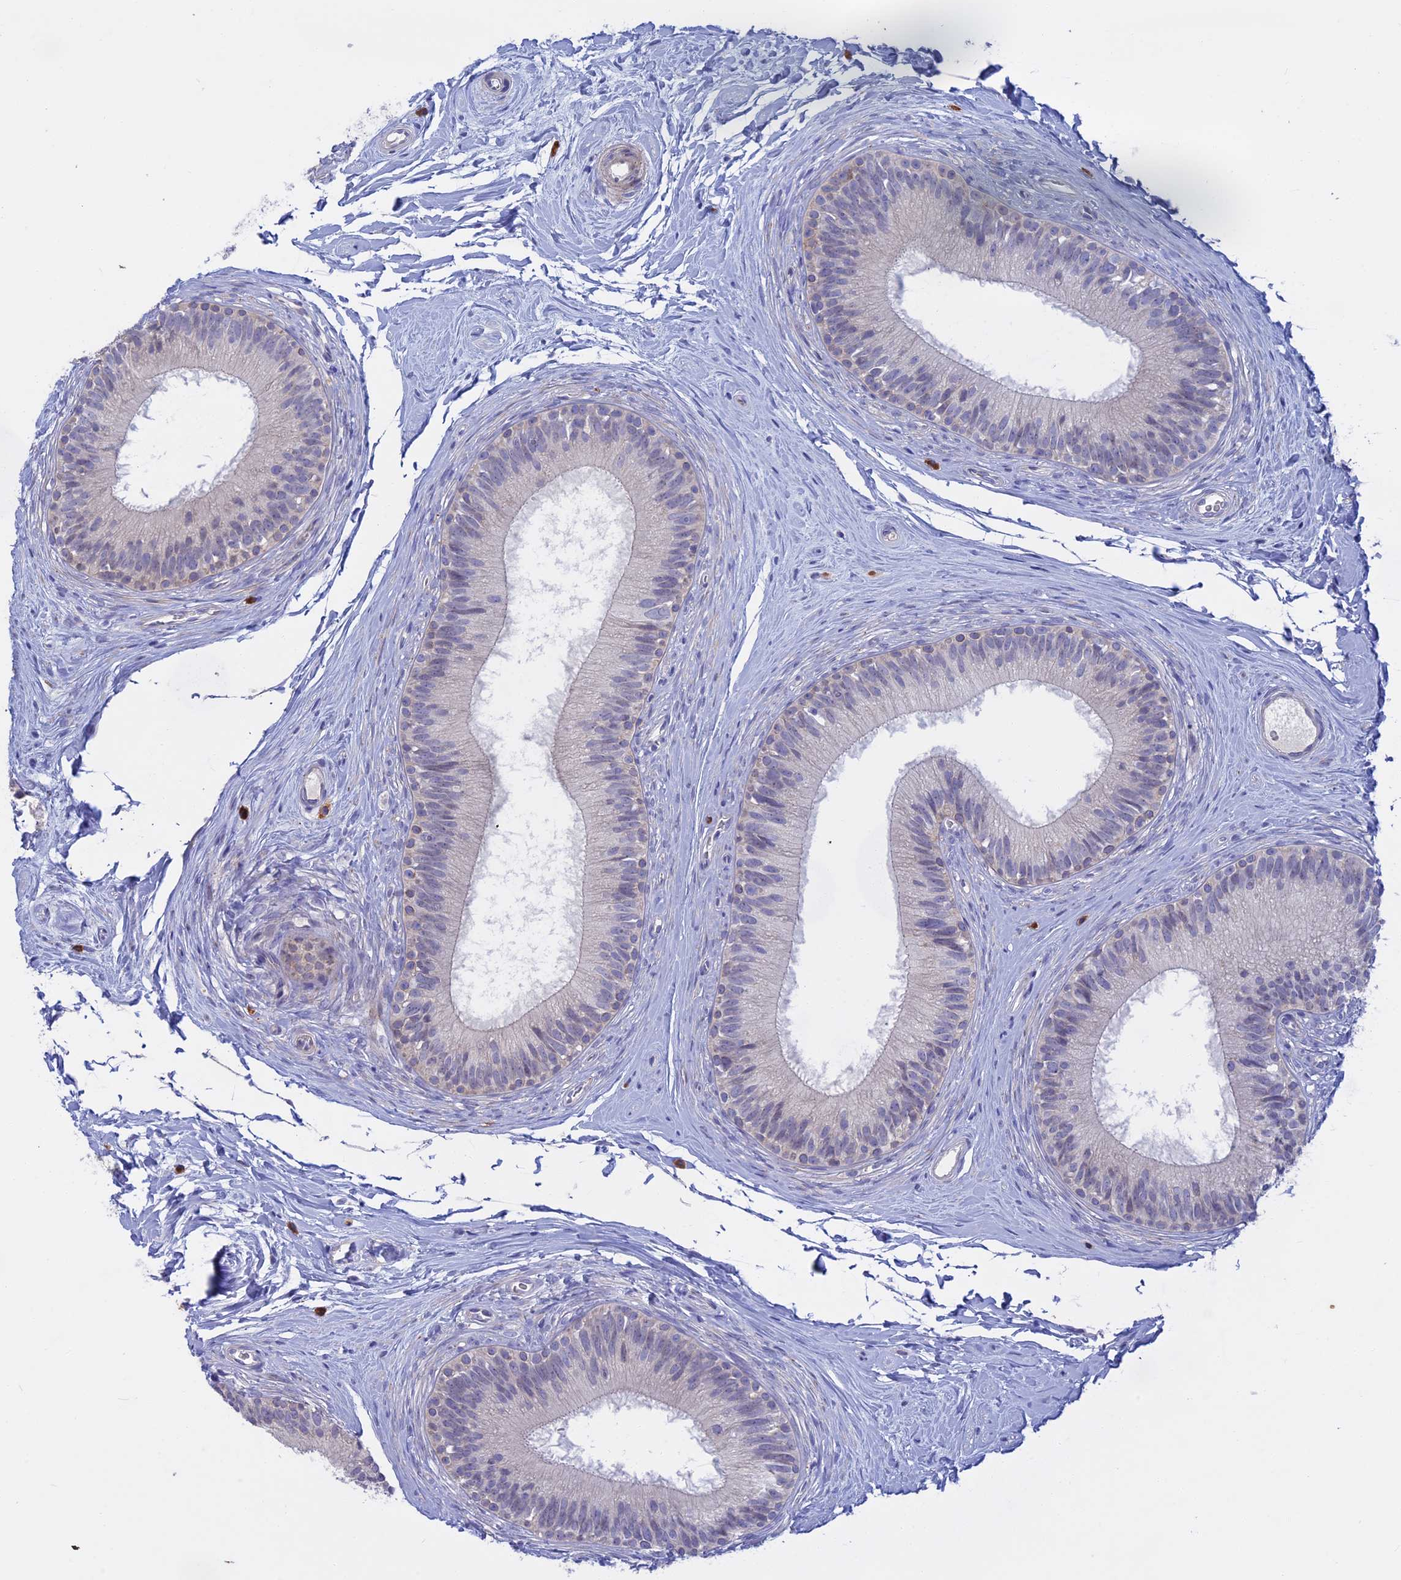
{"staining": {"intensity": "moderate", "quantity": "<25%", "location": "cytoplasmic/membranous"}, "tissue": "epididymis", "cell_type": "Glandular cells", "image_type": "normal", "snomed": [{"axis": "morphology", "description": "Normal tissue, NOS"}, {"axis": "topography", "description": "Epididymis"}], "caption": "A brown stain highlights moderate cytoplasmic/membranous positivity of a protein in glandular cells of normal epididymis.", "gene": "SLC2A6", "patient": {"sex": "male", "age": 33}}